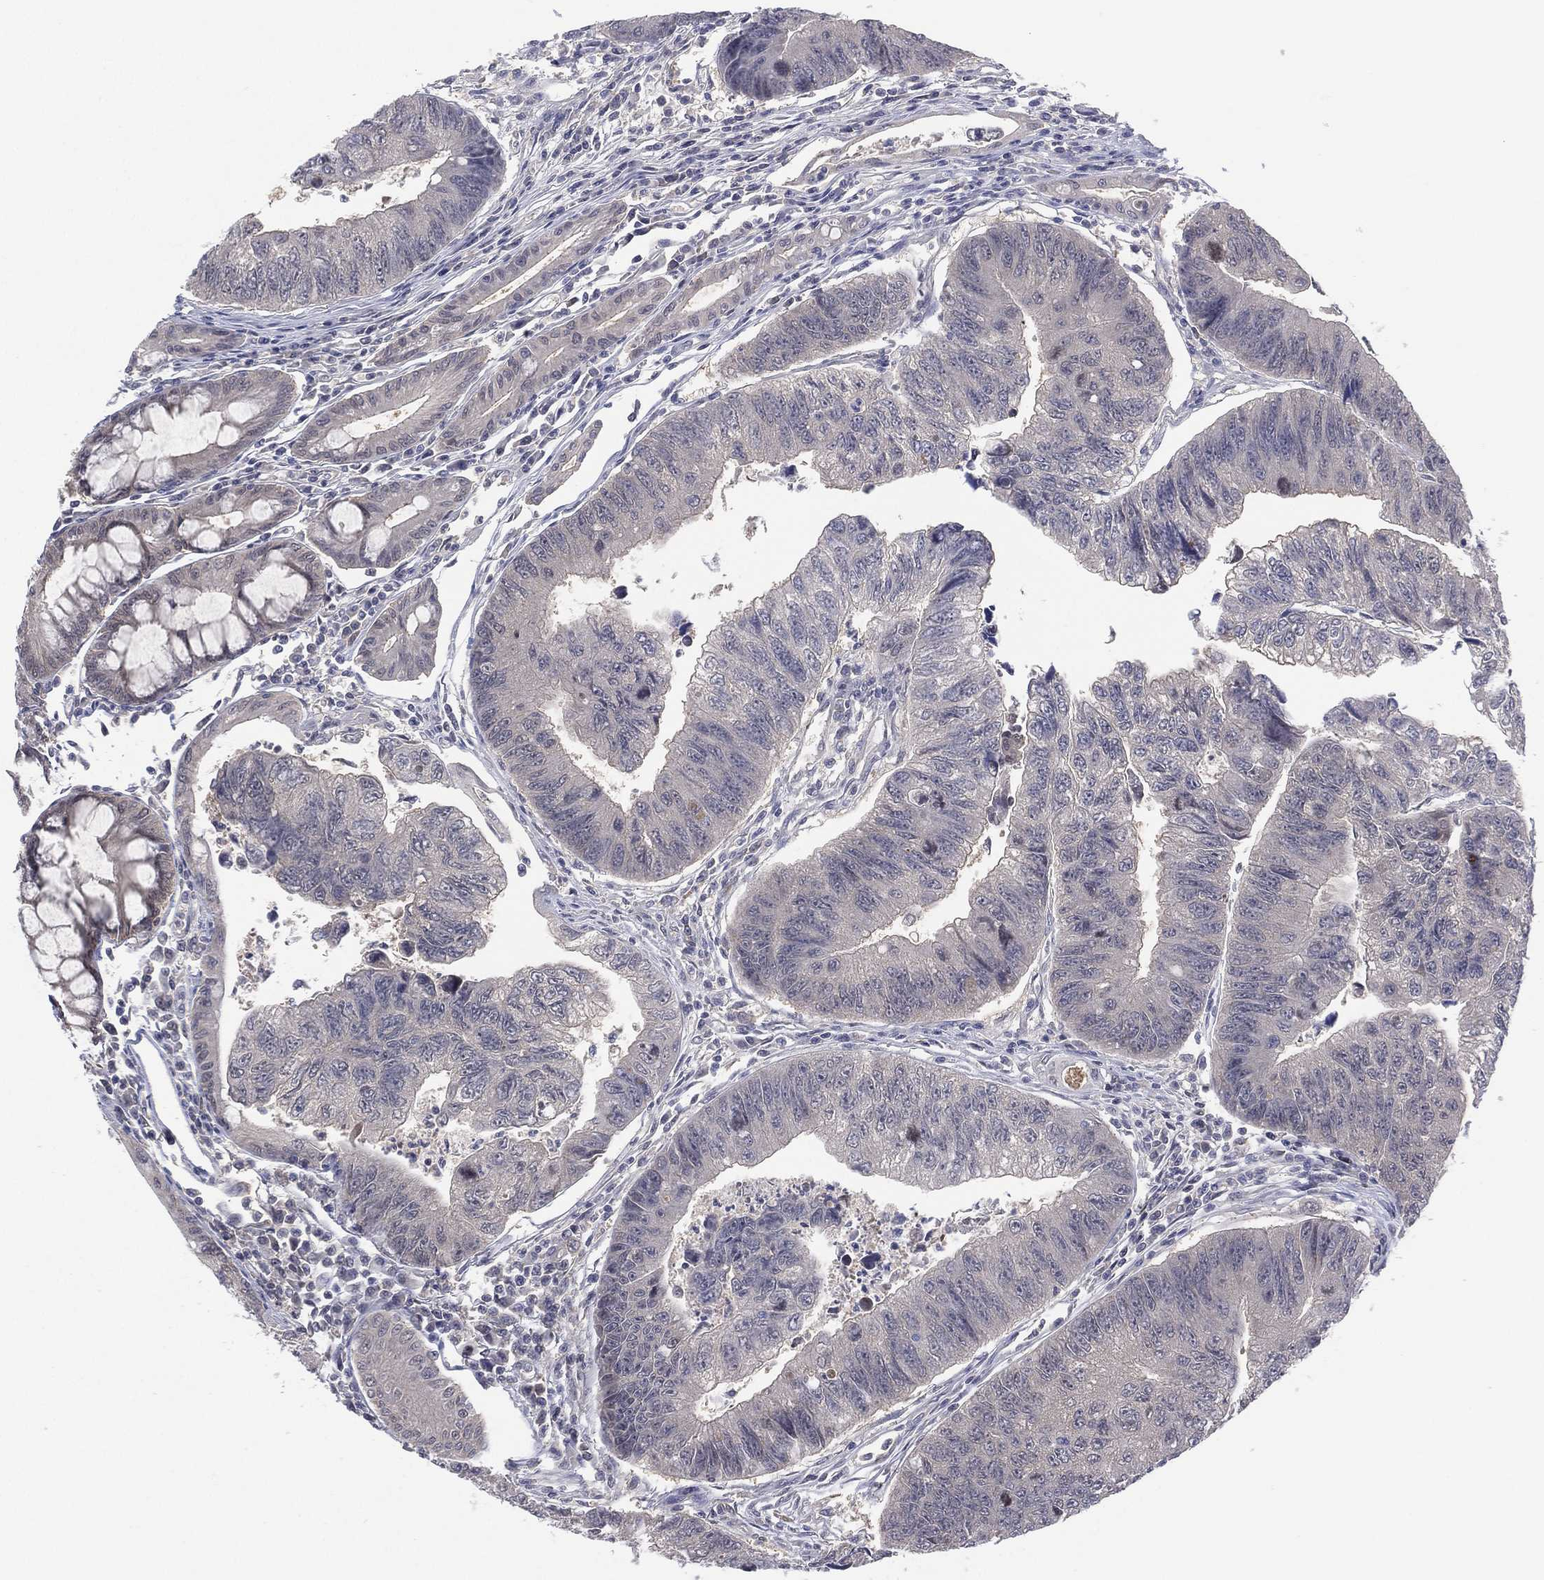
{"staining": {"intensity": "negative", "quantity": "none", "location": "none"}, "tissue": "colorectal cancer", "cell_type": "Tumor cells", "image_type": "cancer", "snomed": [{"axis": "morphology", "description": "Adenocarcinoma, NOS"}, {"axis": "topography", "description": "Colon"}], "caption": "Immunohistochemistry micrograph of human colorectal cancer (adenocarcinoma) stained for a protein (brown), which demonstrates no positivity in tumor cells.", "gene": "DDAH1", "patient": {"sex": "female", "age": 65}}